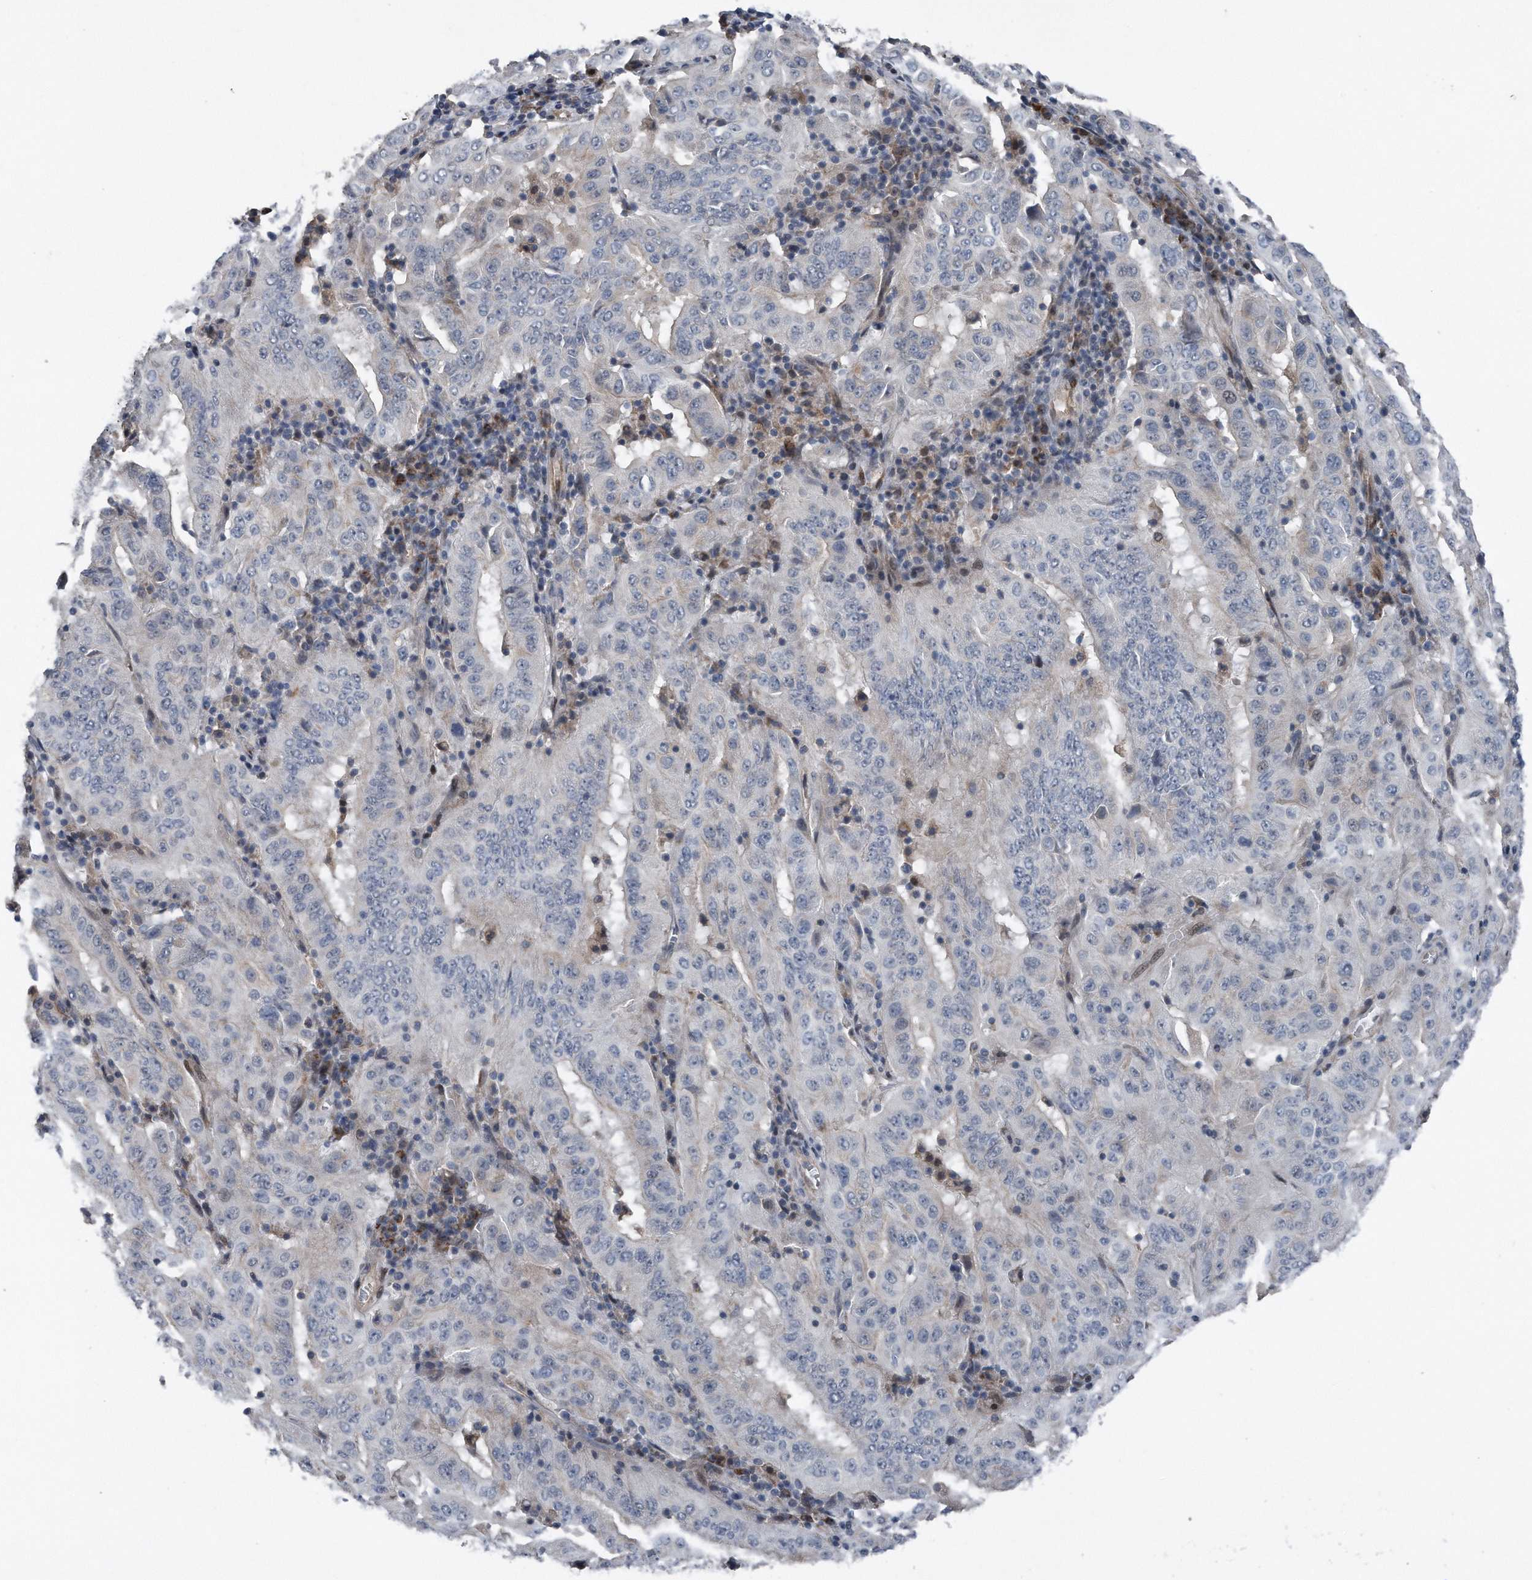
{"staining": {"intensity": "negative", "quantity": "none", "location": "none"}, "tissue": "pancreatic cancer", "cell_type": "Tumor cells", "image_type": "cancer", "snomed": [{"axis": "morphology", "description": "Adenocarcinoma, NOS"}, {"axis": "topography", "description": "Pancreas"}], "caption": "Immunohistochemistry image of human pancreatic adenocarcinoma stained for a protein (brown), which reveals no expression in tumor cells.", "gene": "DST", "patient": {"sex": "male", "age": 63}}